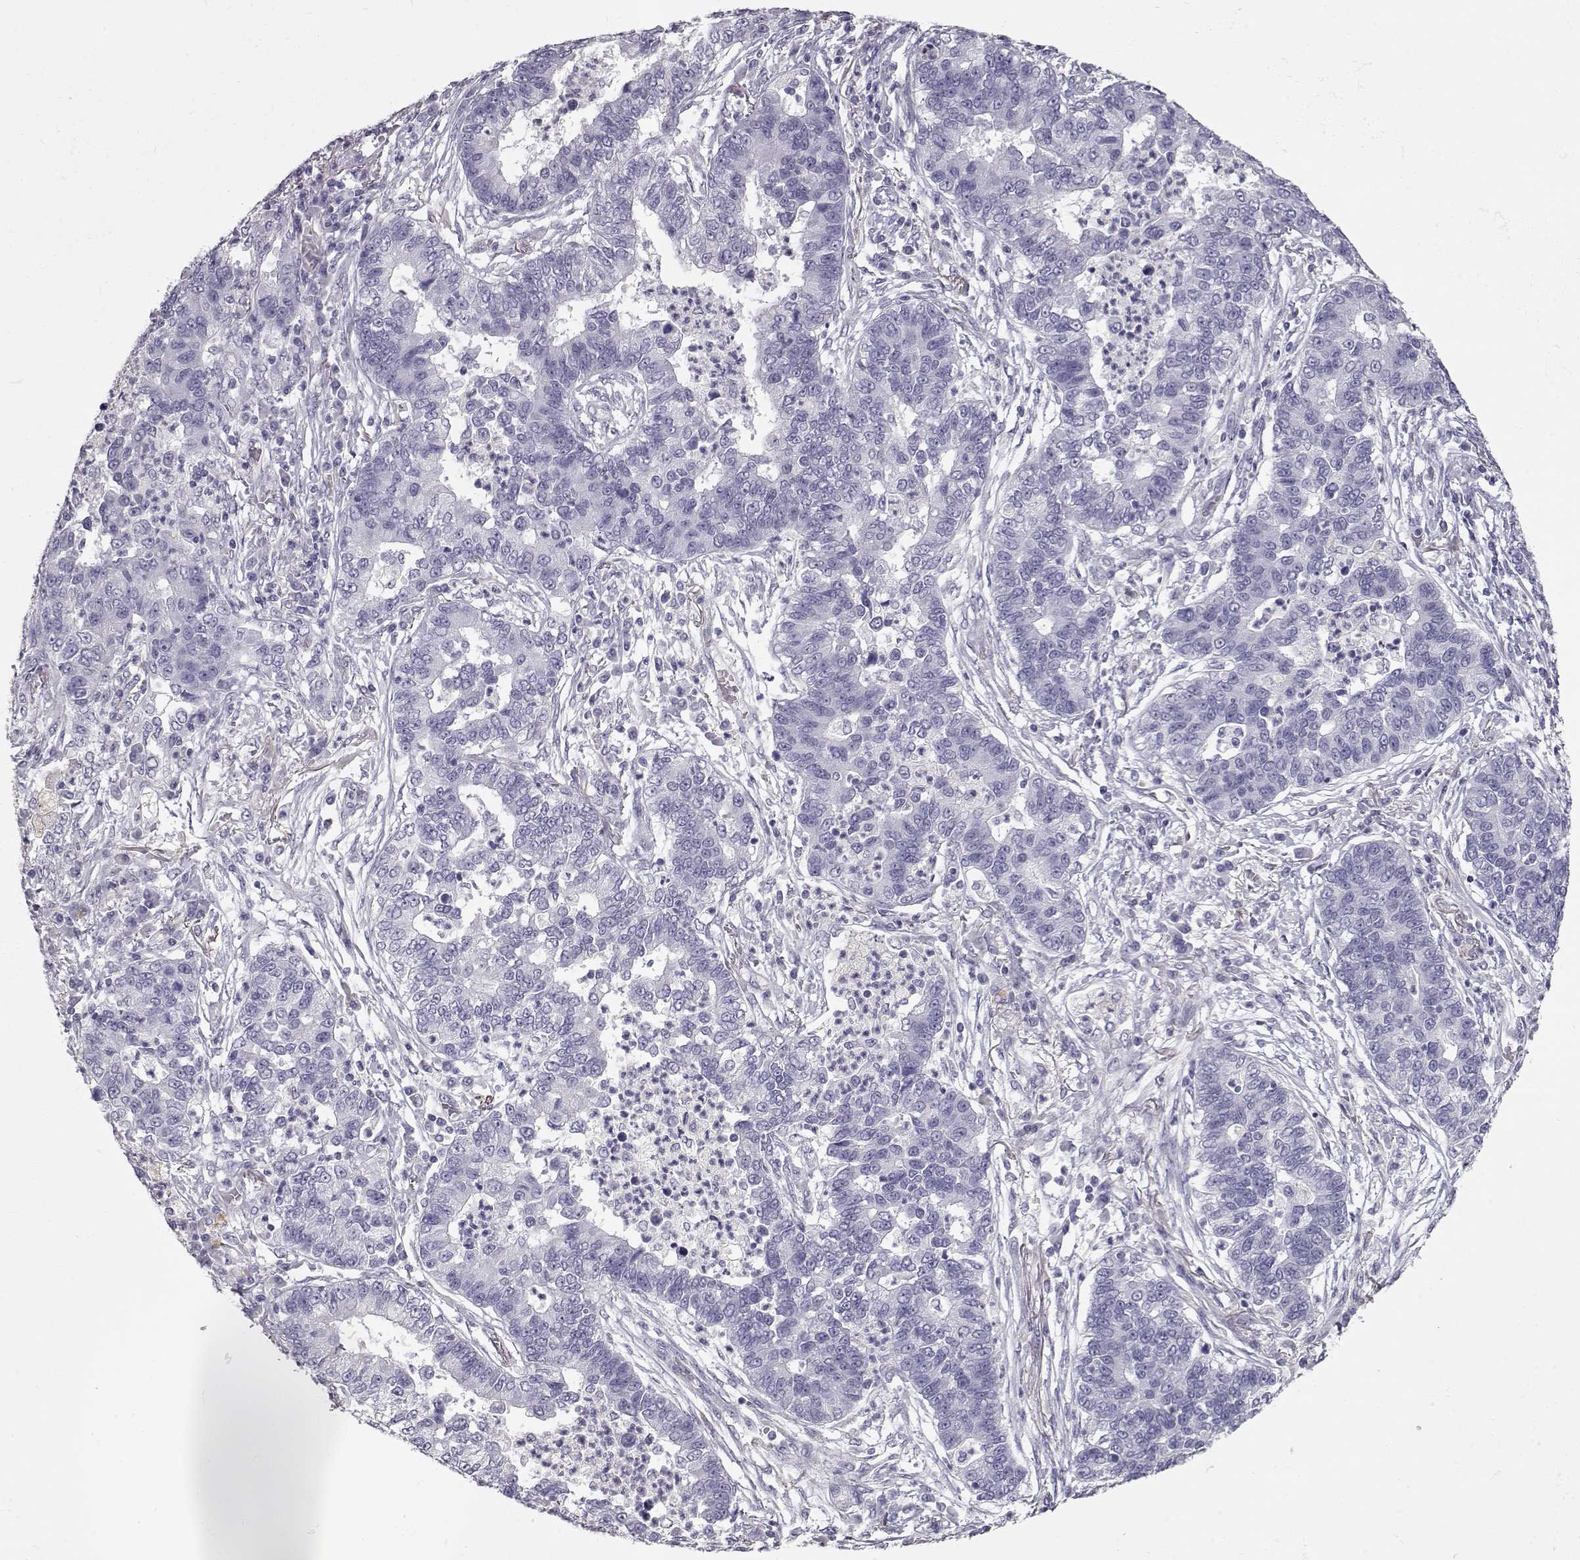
{"staining": {"intensity": "negative", "quantity": "none", "location": "none"}, "tissue": "lung cancer", "cell_type": "Tumor cells", "image_type": "cancer", "snomed": [{"axis": "morphology", "description": "Adenocarcinoma, NOS"}, {"axis": "topography", "description": "Lung"}], "caption": "Lung cancer (adenocarcinoma) was stained to show a protein in brown. There is no significant staining in tumor cells.", "gene": "SLC18A1", "patient": {"sex": "female", "age": 57}}